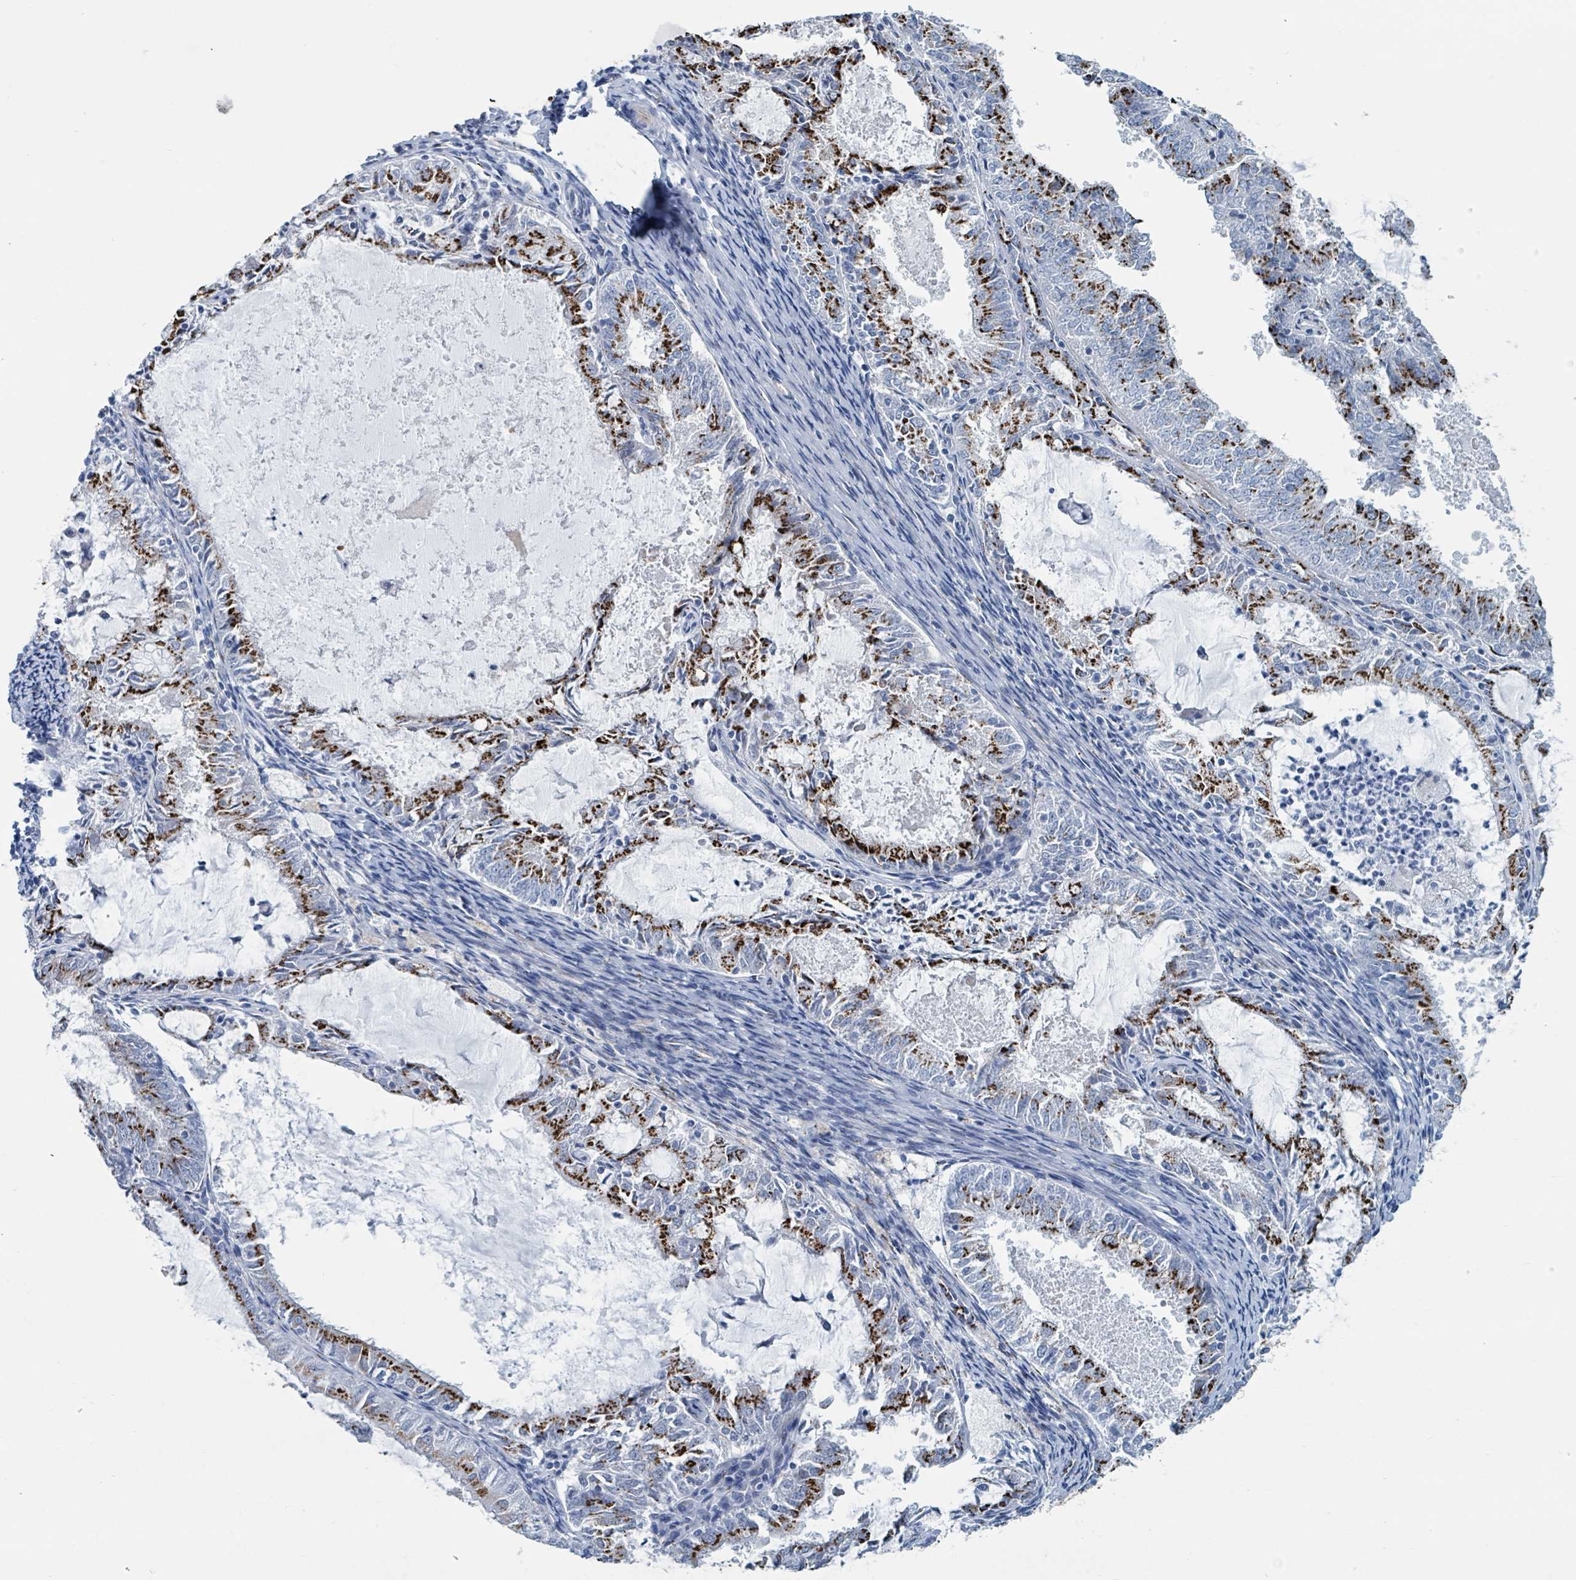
{"staining": {"intensity": "strong", "quantity": "25%-75%", "location": "cytoplasmic/membranous"}, "tissue": "endometrial cancer", "cell_type": "Tumor cells", "image_type": "cancer", "snomed": [{"axis": "morphology", "description": "Adenocarcinoma, NOS"}, {"axis": "topography", "description": "Endometrium"}], "caption": "A high amount of strong cytoplasmic/membranous staining is identified in about 25%-75% of tumor cells in adenocarcinoma (endometrial) tissue.", "gene": "DCAF5", "patient": {"sex": "female", "age": 57}}